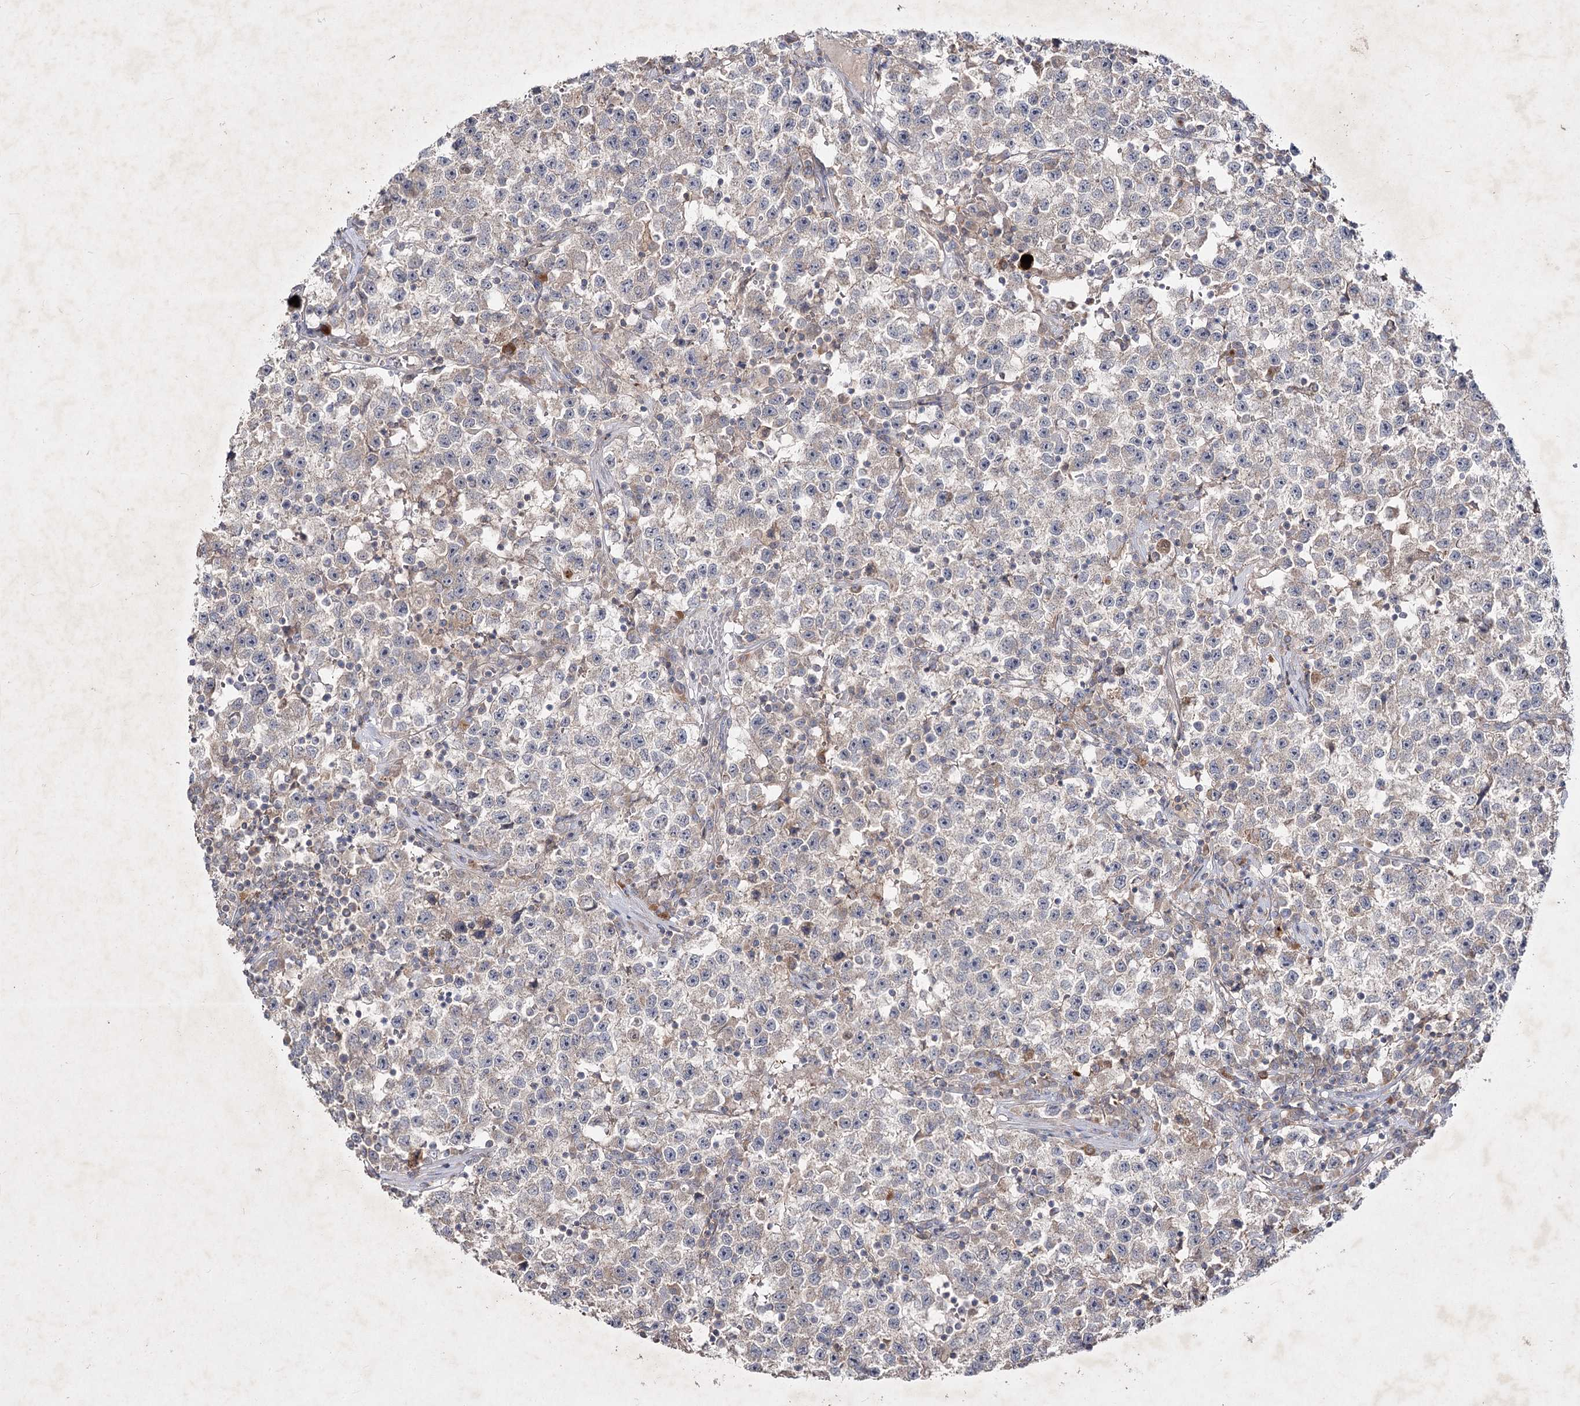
{"staining": {"intensity": "weak", "quantity": "<25%", "location": "cytoplasmic/membranous"}, "tissue": "testis cancer", "cell_type": "Tumor cells", "image_type": "cancer", "snomed": [{"axis": "morphology", "description": "Seminoma, NOS"}, {"axis": "topography", "description": "Testis"}], "caption": "Tumor cells show no significant staining in testis seminoma.", "gene": "CIB2", "patient": {"sex": "male", "age": 22}}